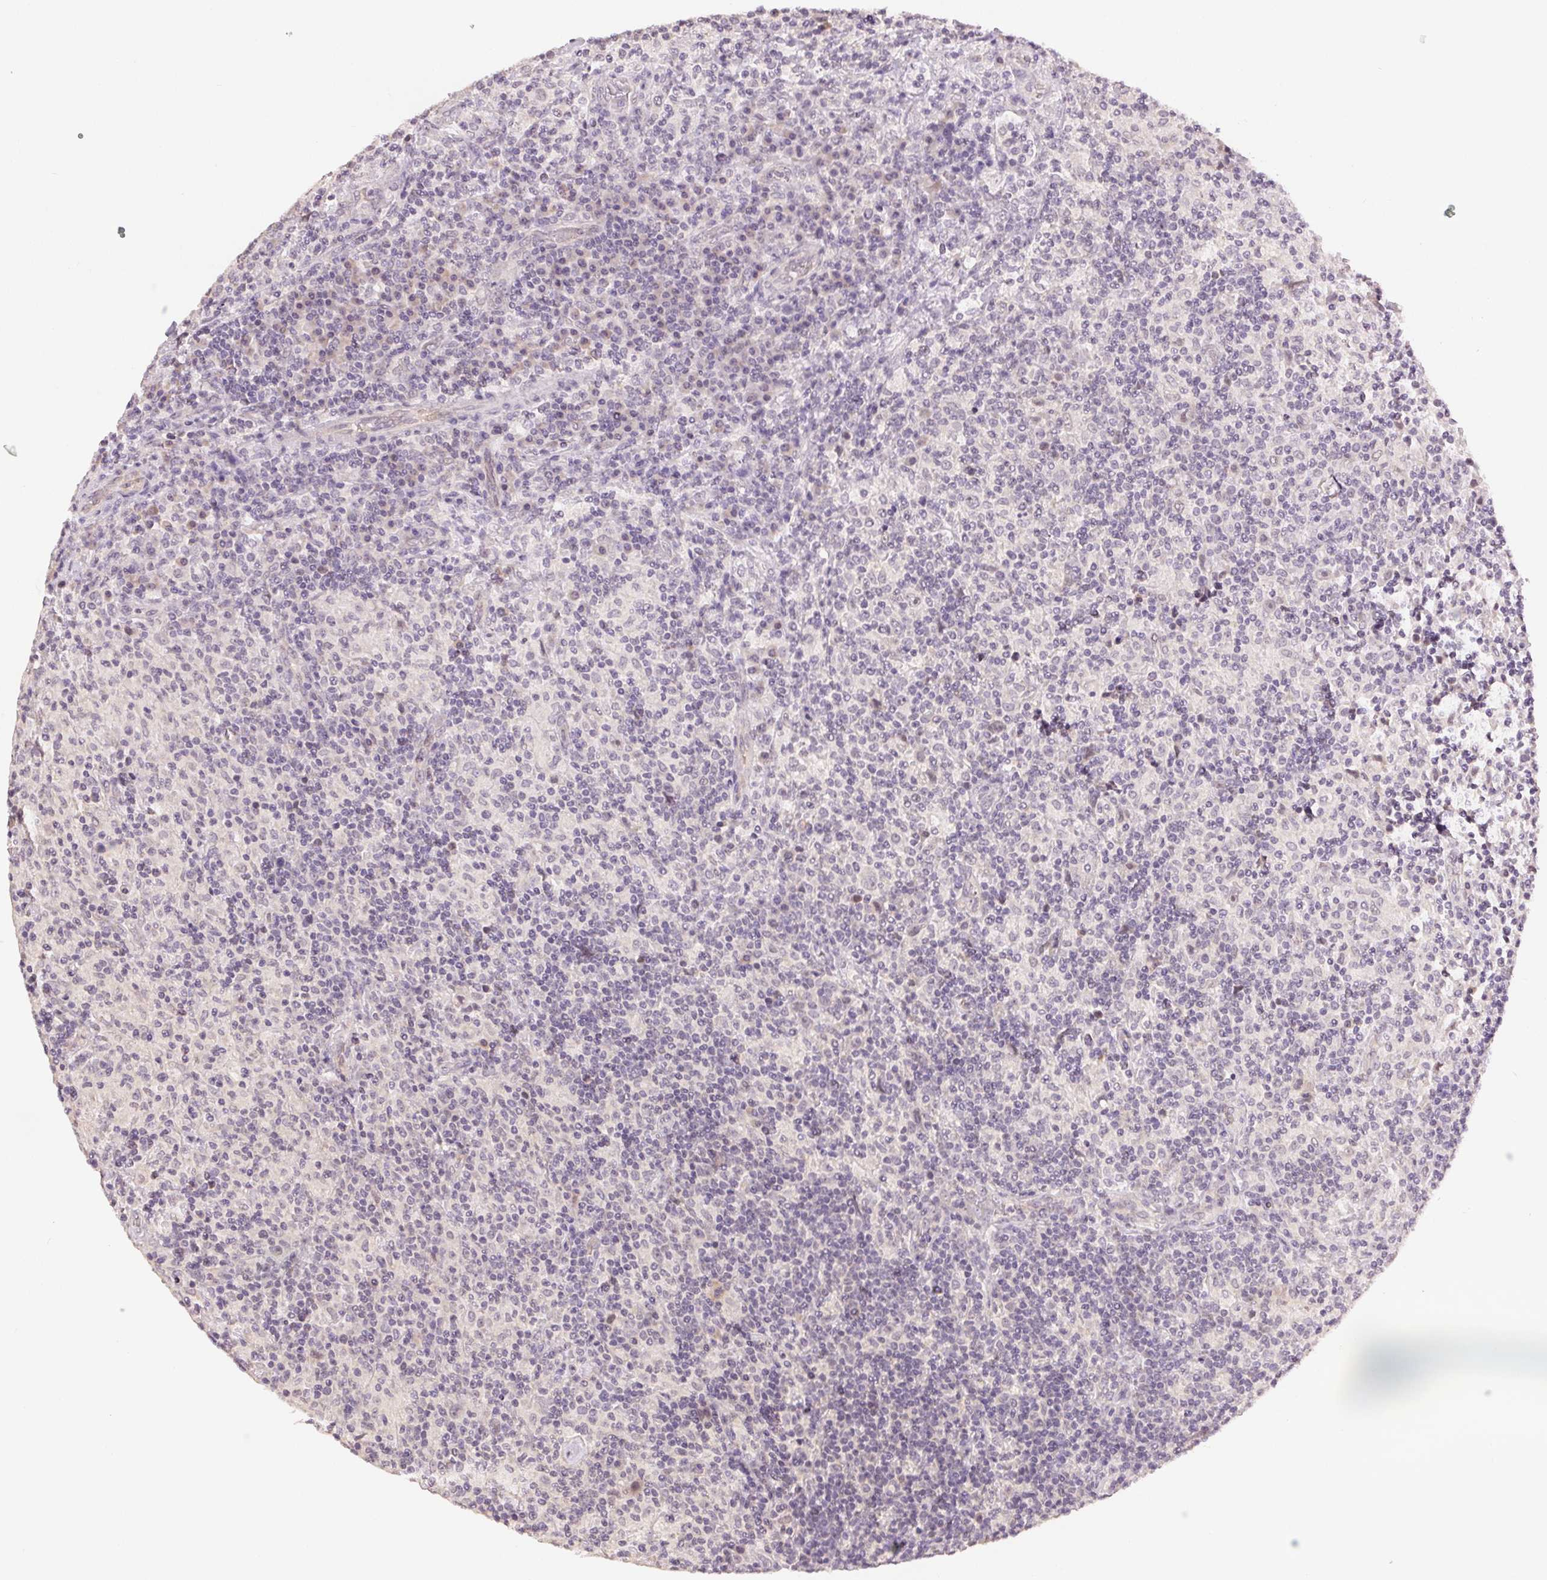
{"staining": {"intensity": "negative", "quantity": "none", "location": "none"}, "tissue": "lymphoma", "cell_type": "Tumor cells", "image_type": "cancer", "snomed": [{"axis": "morphology", "description": "Hodgkin's disease, NOS"}, {"axis": "topography", "description": "Lymph node"}], "caption": "Immunohistochemistry (IHC) histopathology image of neoplastic tissue: human lymphoma stained with DAB (3,3'-diaminobenzidine) reveals no significant protein positivity in tumor cells.", "gene": "PLCB1", "patient": {"sex": "male", "age": 70}}